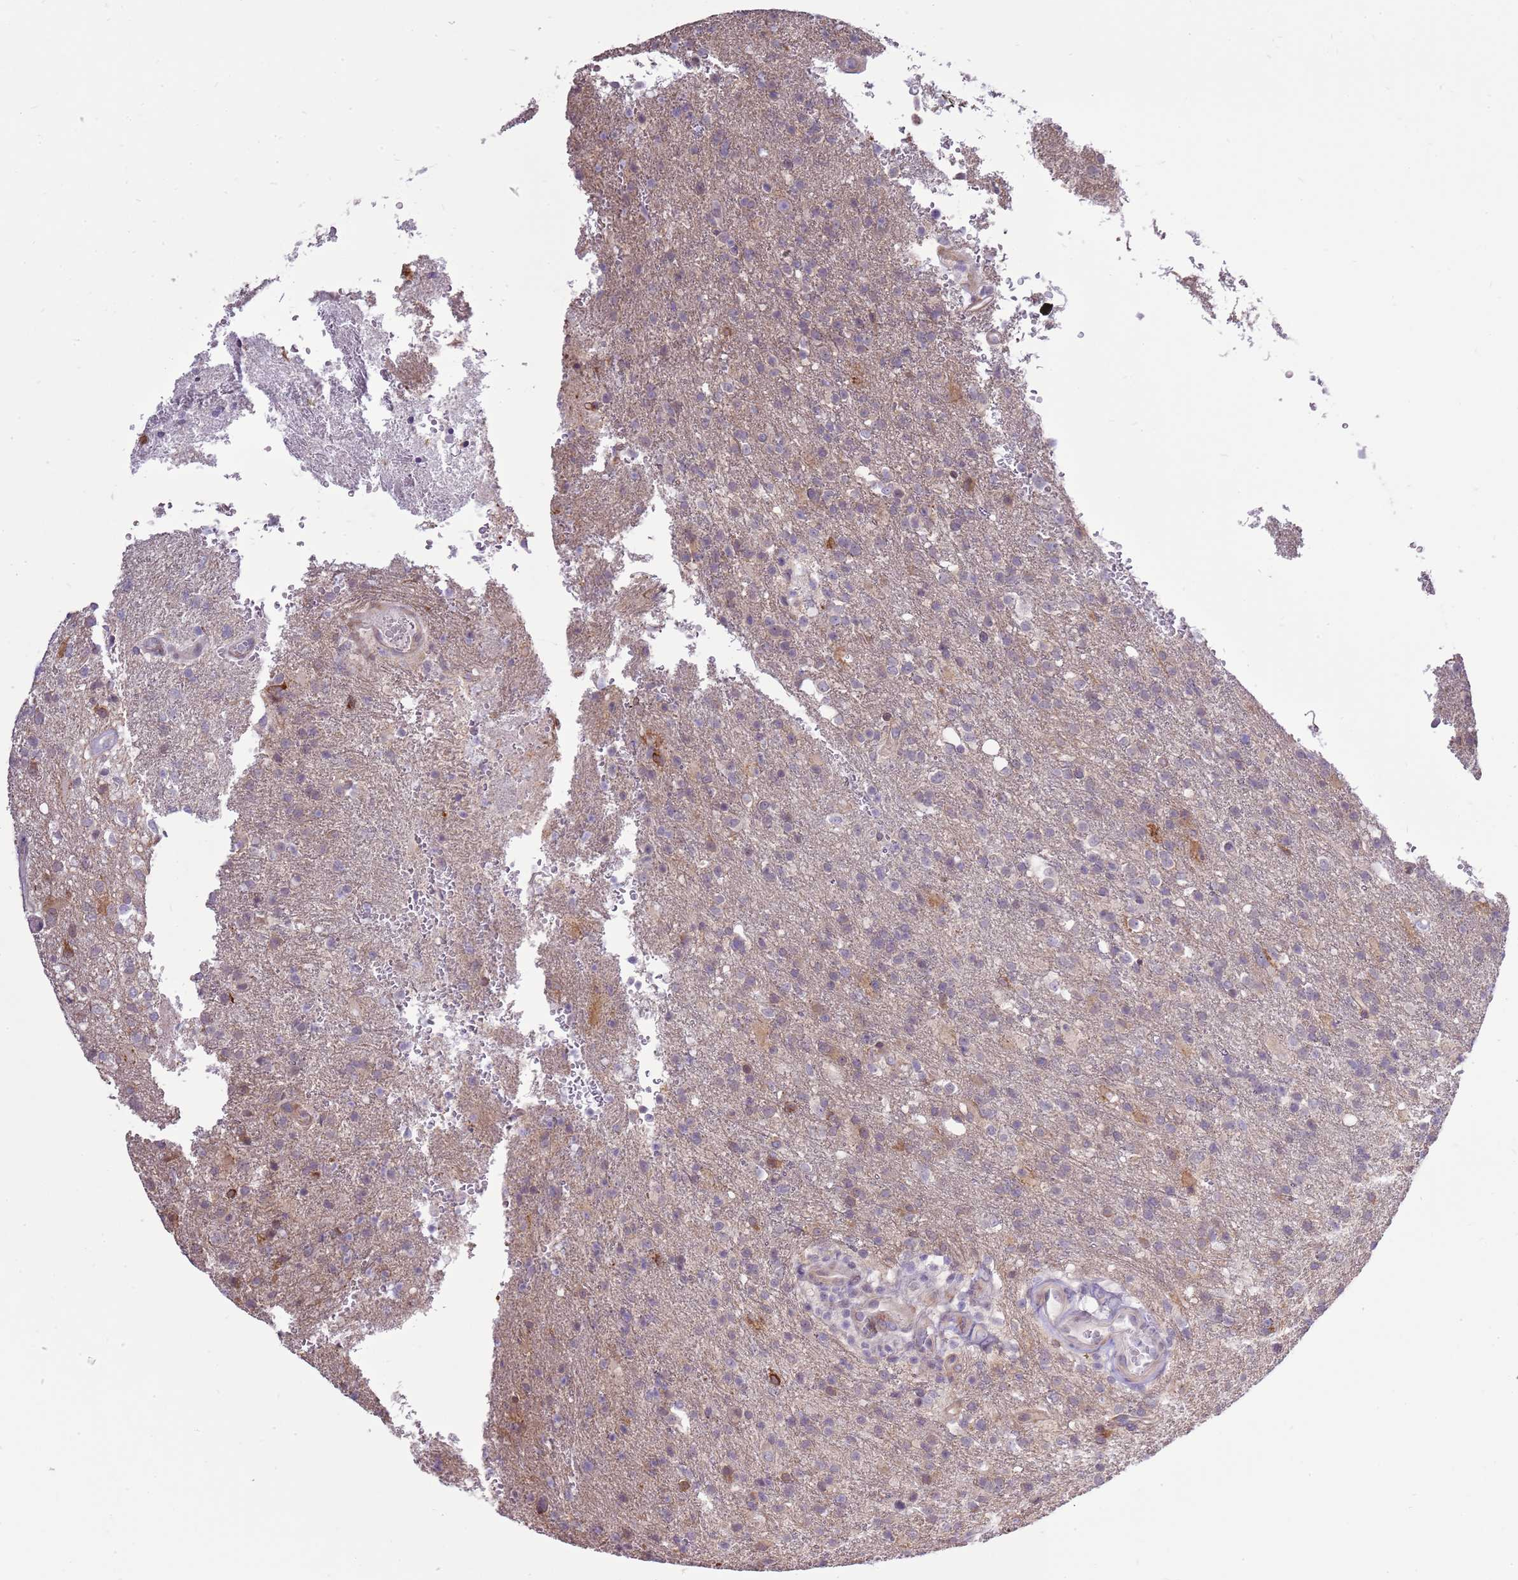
{"staining": {"intensity": "moderate", "quantity": "<25%", "location": "cytoplasmic/membranous"}, "tissue": "glioma", "cell_type": "Tumor cells", "image_type": "cancer", "snomed": [{"axis": "morphology", "description": "Glioma, malignant, High grade"}, {"axis": "topography", "description": "Brain"}], "caption": "Immunohistochemical staining of malignant glioma (high-grade) reveals moderate cytoplasmic/membranous protein positivity in approximately <25% of tumor cells. The staining was performed using DAB (3,3'-diaminobenzidine) to visualize the protein expression in brown, while the nuclei were stained in blue with hematoxylin (Magnification: 20x).", "gene": "UGGT2", "patient": {"sex": "female", "age": 74}}